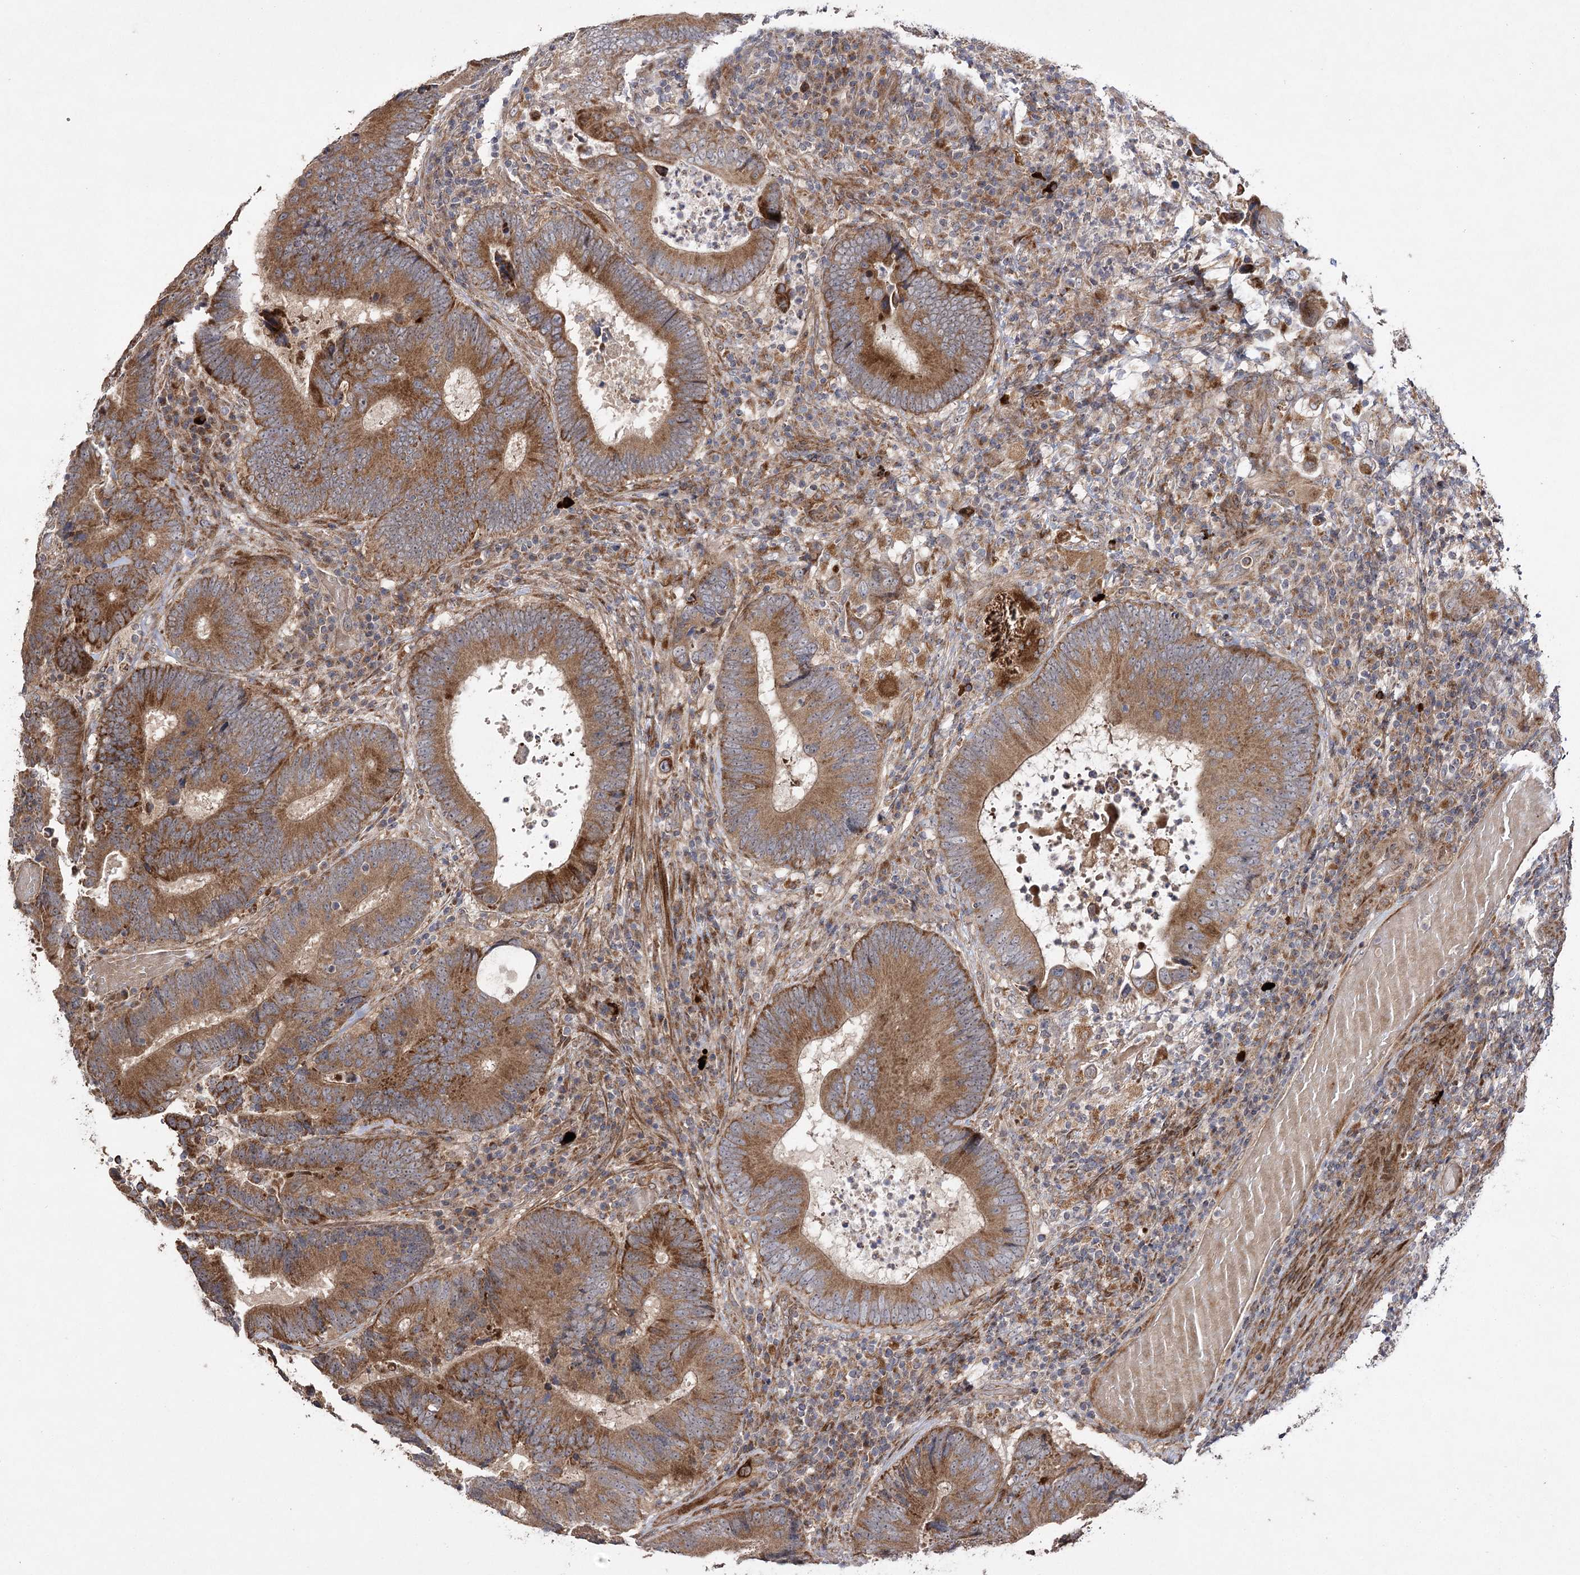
{"staining": {"intensity": "moderate", "quantity": ">75%", "location": "cytoplasmic/membranous"}, "tissue": "colorectal cancer", "cell_type": "Tumor cells", "image_type": "cancer", "snomed": [{"axis": "morphology", "description": "Adenocarcinoma, NOS"}, {"axis": "topography", "description": "Colon"}], "caption": "Tumor cells display moderate cytoplasmic/membranous expression in about >75% of cells in colorectal cancer.", "gene": "OBSL1", "patient": {"sex": "female", "age": 78}}